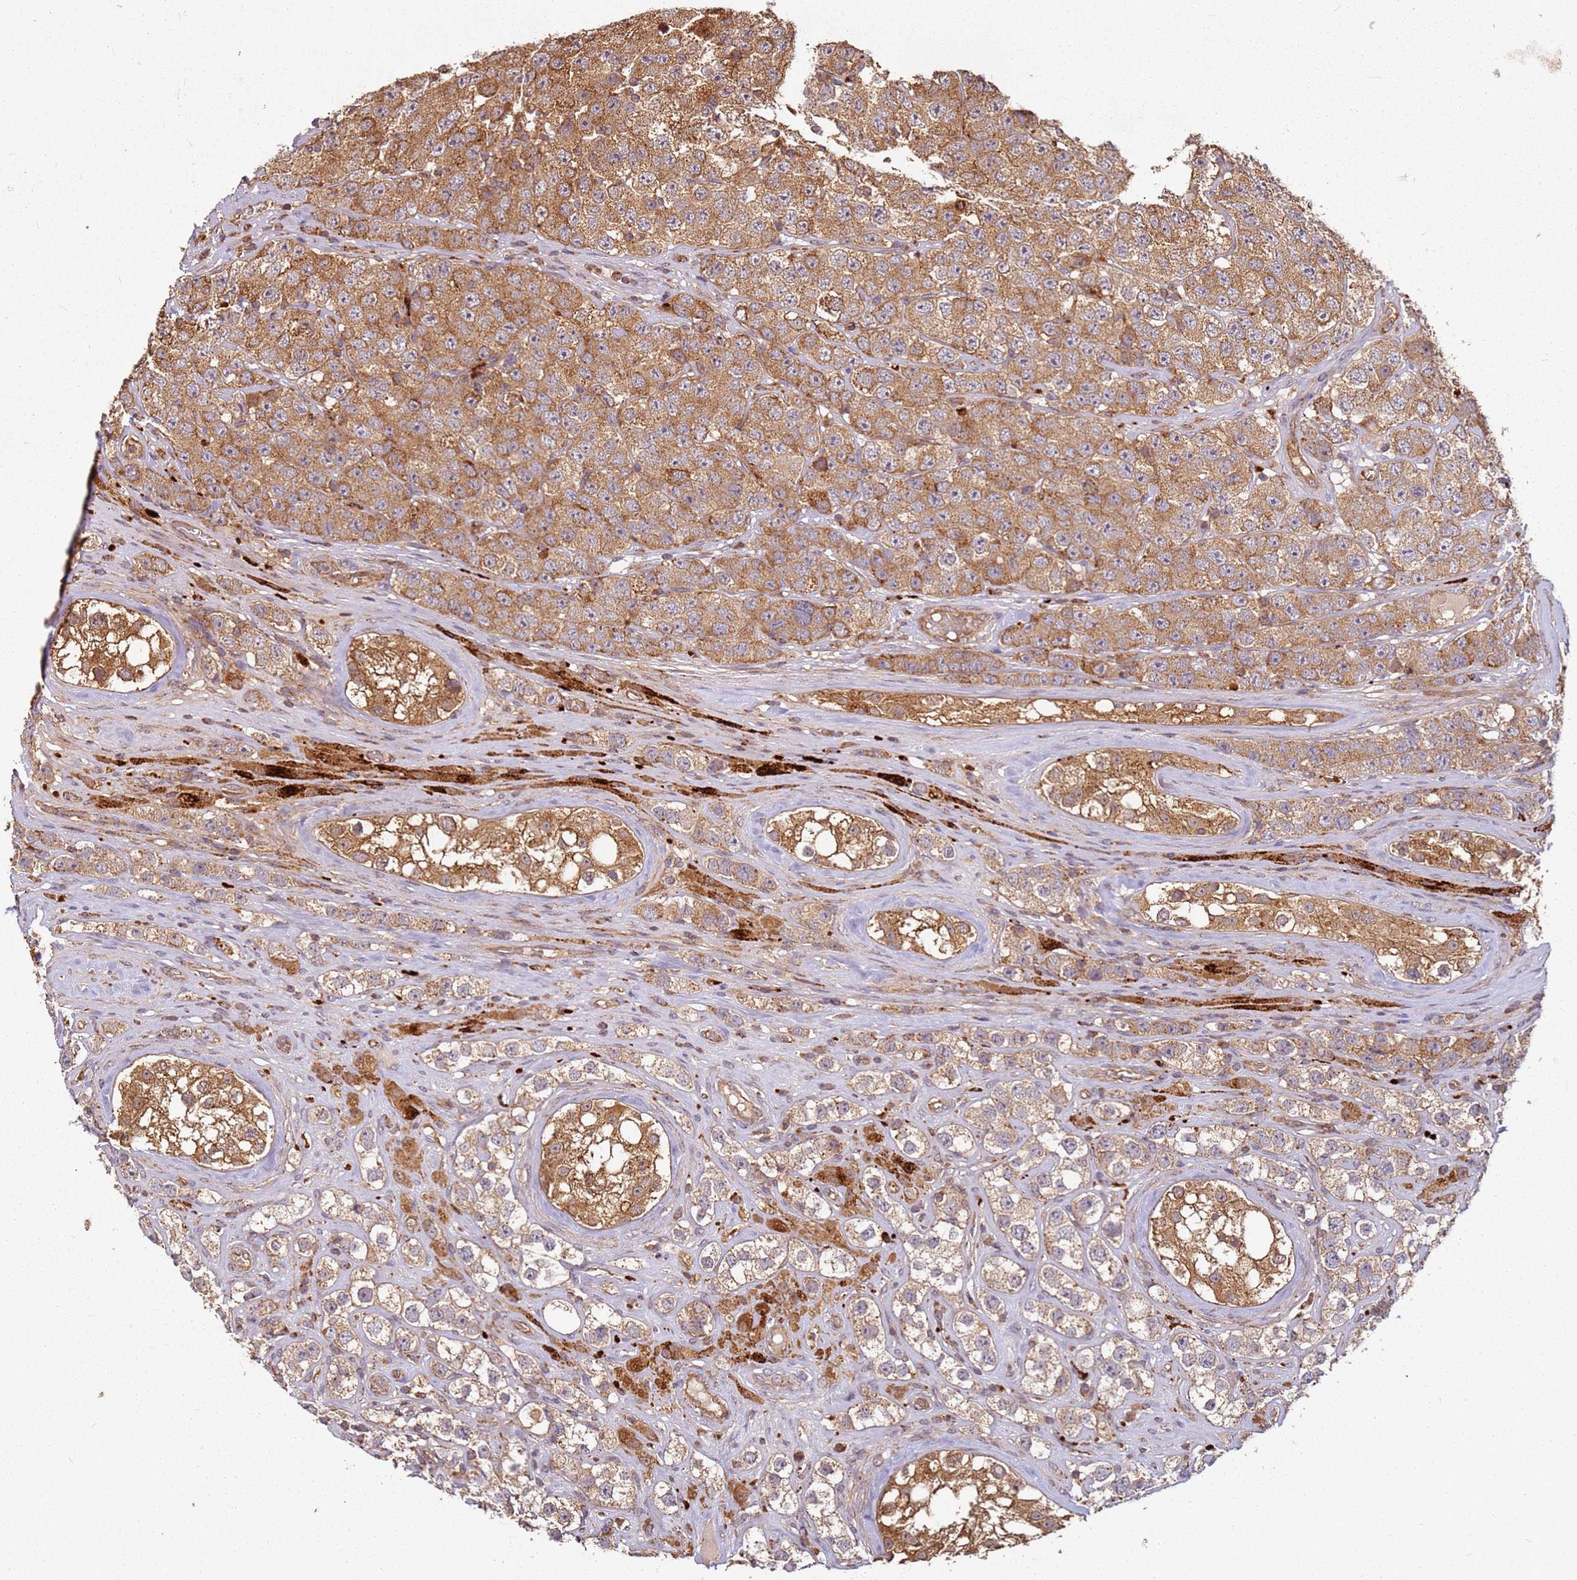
{"staining": {"intensity": "moderate", "quantity": ">75%", "location": "cytoplasmic/membranous"}, "tissue": "testis cancer", "cell_type": "Tumor cells", "image_type": "cancer", "snomed": [{"axis": "morphology", "description": "Seminoma, NOS"}, {"axis": "topography", "description": "Testis"}], "caption": "IHC image of neoplastic tissue: seminoma (testis) stained using immunohistochemistry (IHC) reveals medium levels of moderate protein expression localized specifically in the cytoplasmic/membranous of tumor cells, appearing as a cytoplasmic/membranous brown color.", "gene": "SCGB2B2", "patient": {"sex": "male", "age": 28}}